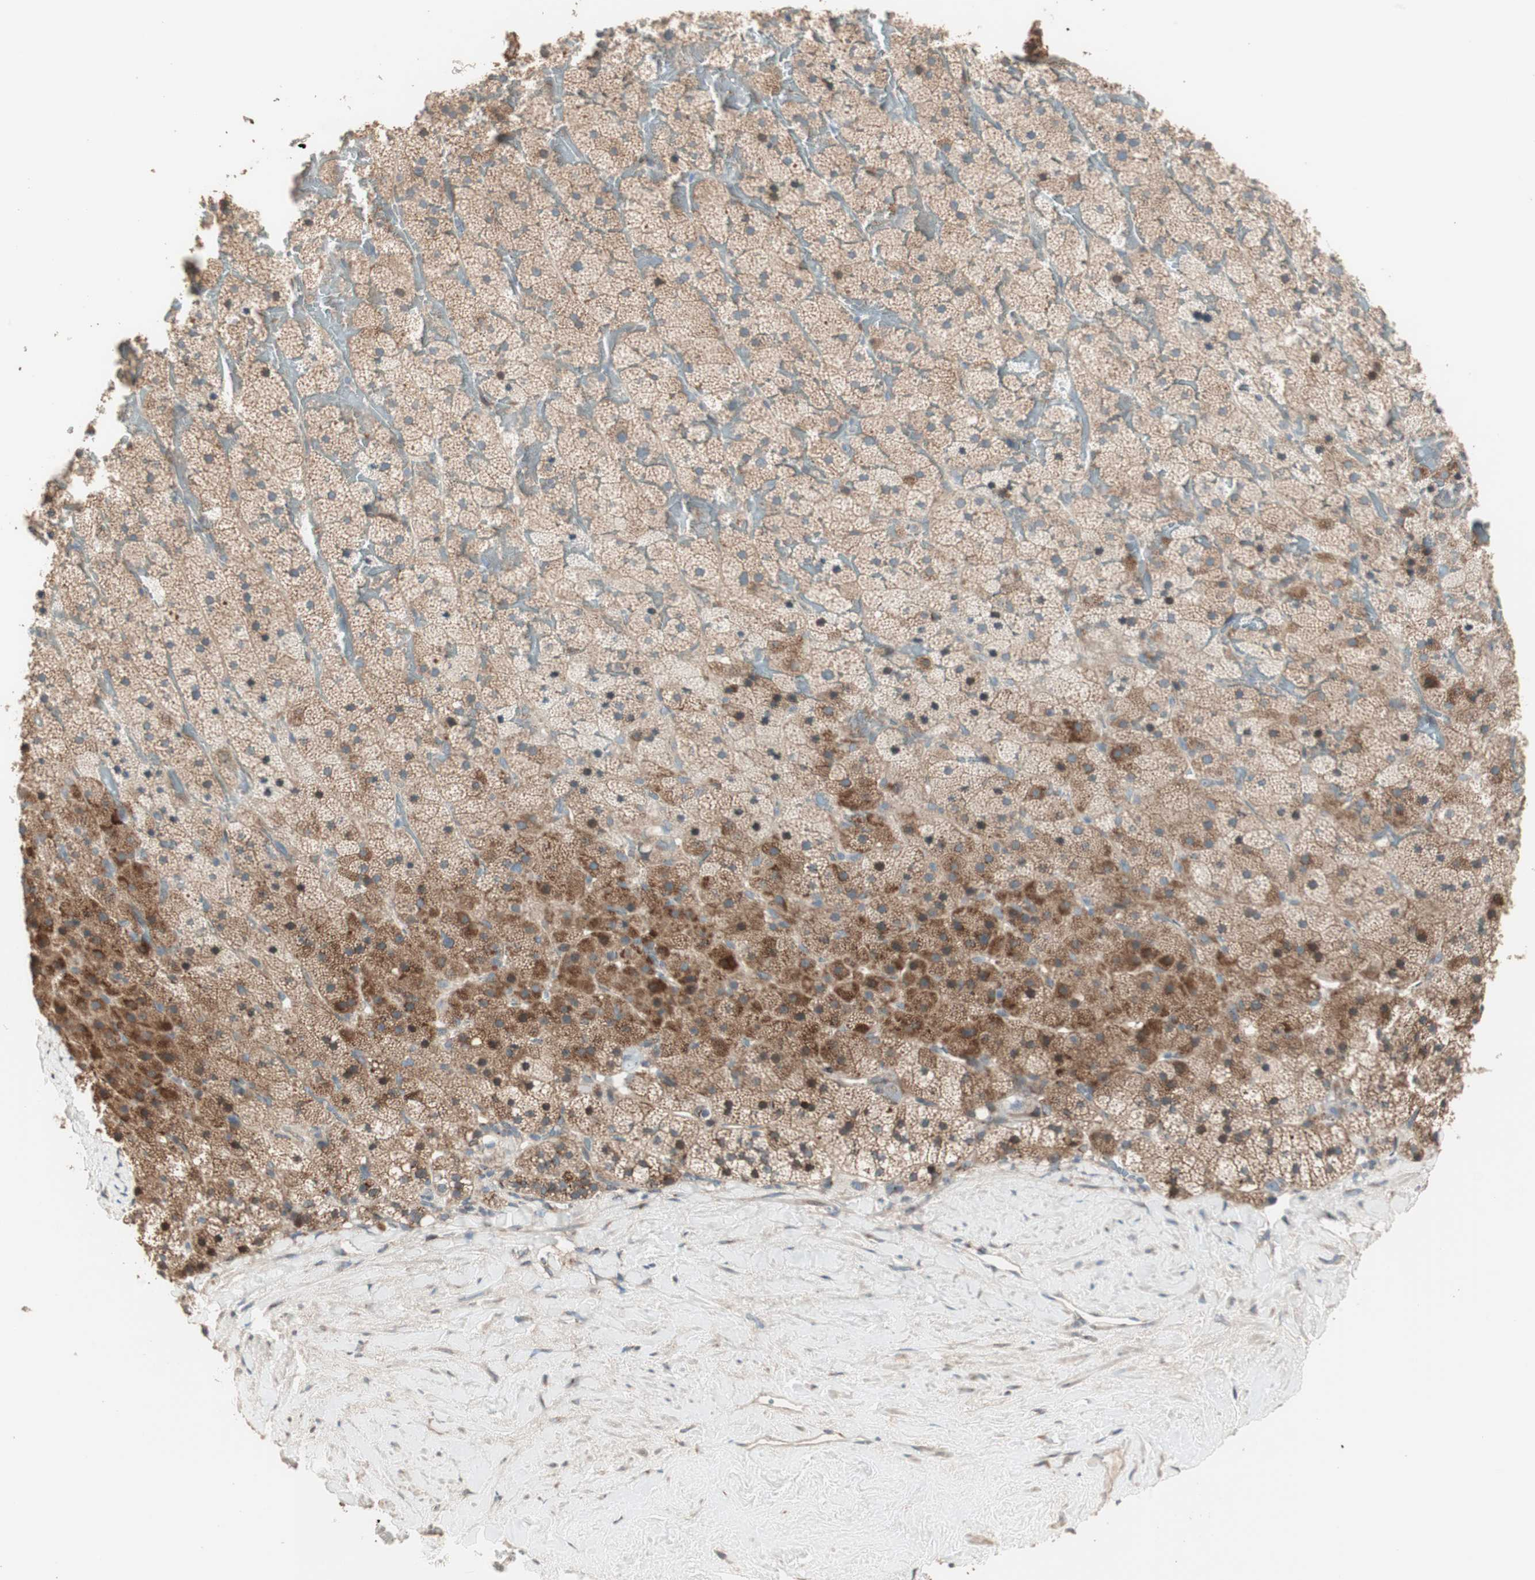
{"staining": {"intensity": "moderate", "quantity": ">75%", "location": "cytoplasmic/membranous"}, "tissue": "adrenal gland", "cell_type": "Glandular cells", "image_type": "normal", "snomed": [{"axis": "morphology", "description": "Normal tissue, NOS"}, {"axis": "topography", "description": "Adrenal gland"}], "caption": "Human adrenal gland stained with a brown dye demonstrates moderate cytoplasmic/membranous positive staining in about >75% of glandular cells.", "gene": "RARRES1", "patient": {"sex": "male", "age": 35}}